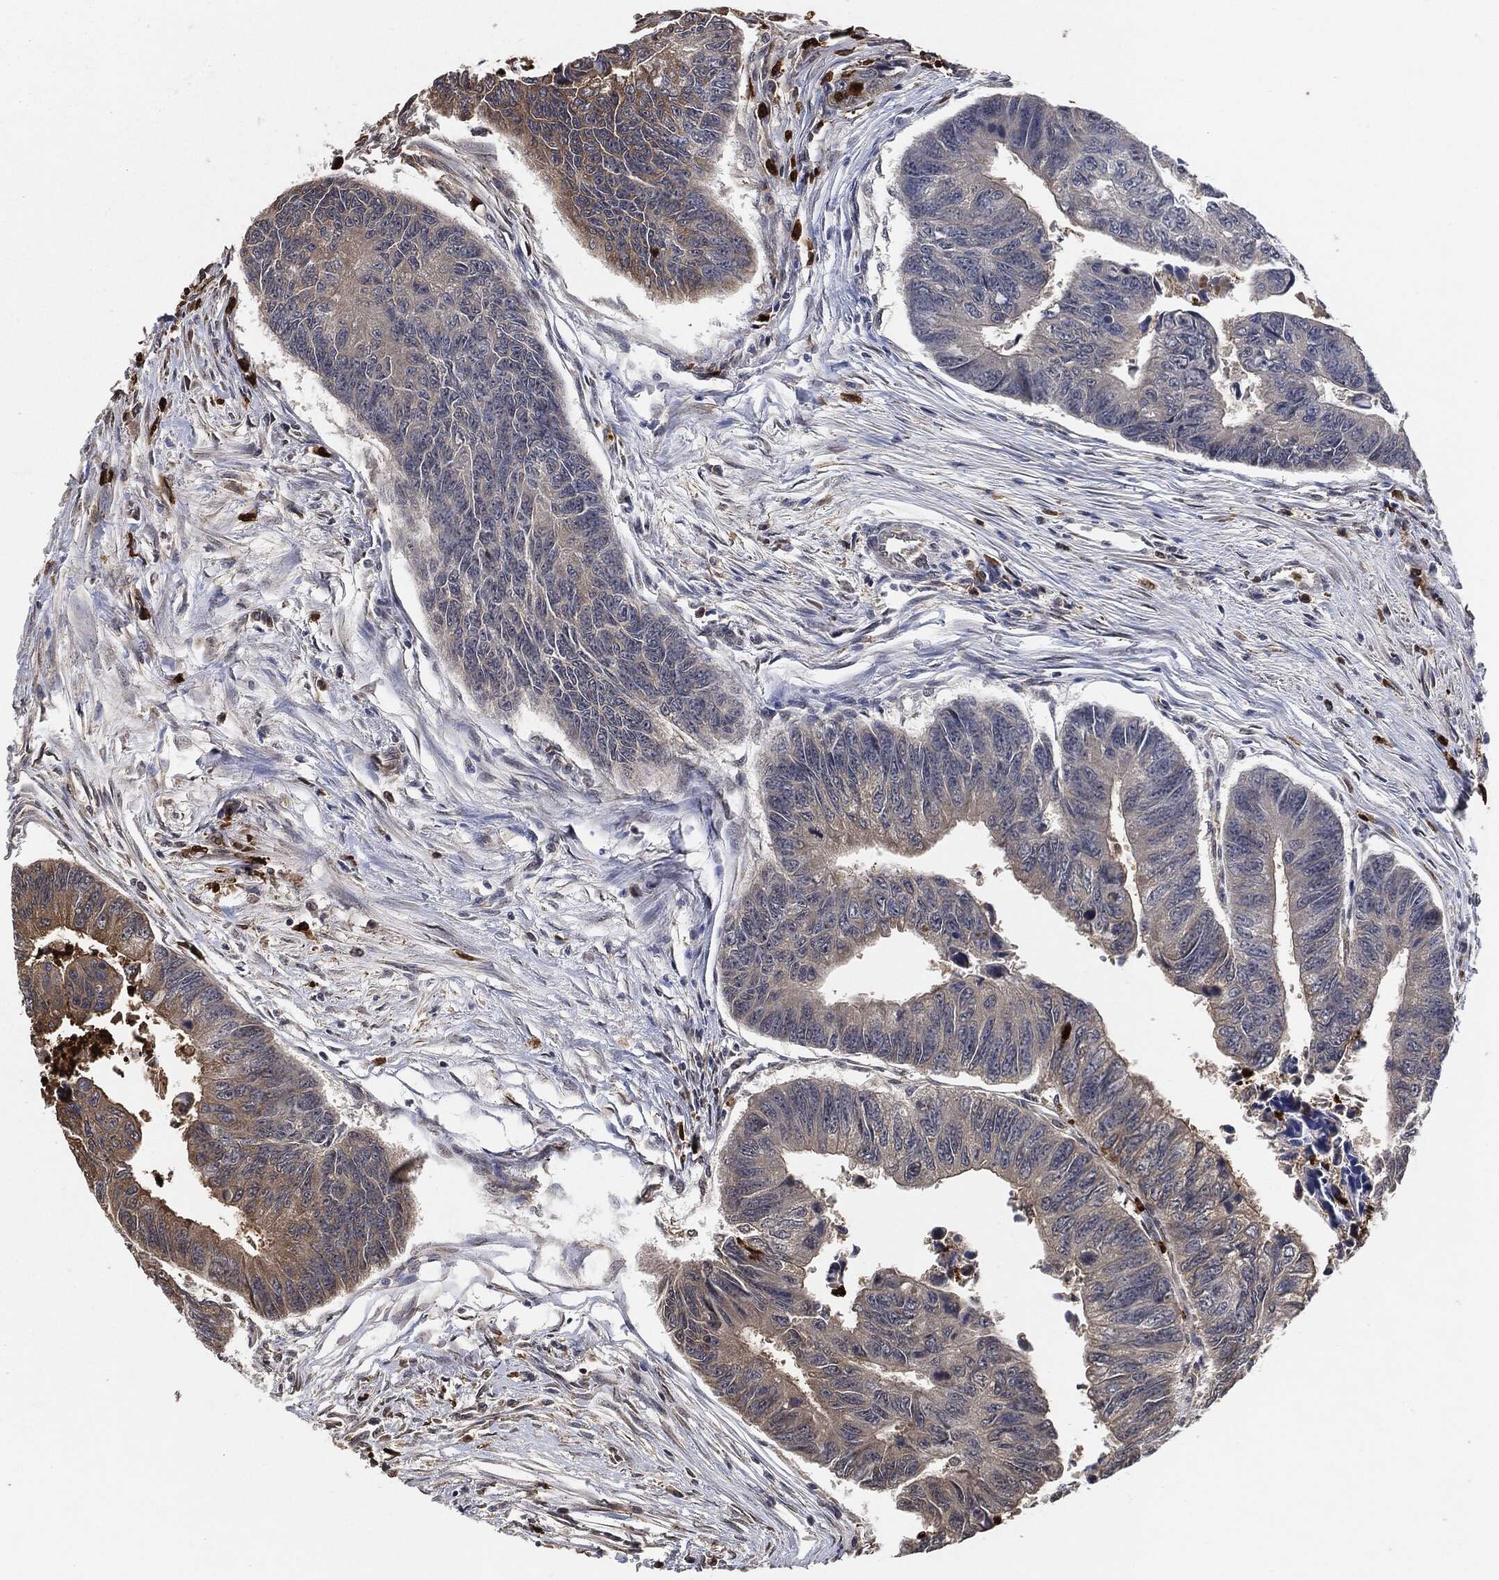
{"staining": {"intensity": "weak", "quantity": "25%-75%", "location": "cytoplasmic/membranous"}, "tissue": "colorectal cancer", "cell_type": "Tumor cells", "image_type": "cancer", "snomed": [{"axis": "morphology", "description": "Adenocarcinoma, NOS"}, {"axis": "topography", "description": "Colon"}], "caption": "High-power microscopy captured an immunohistochemistry (IHC) histopathology image of colorectal cancer, revealing weak cytoplasmic/membranous staining in approximately 25%-75% of tumor cells.", "gene": "S100A9", "patient": {"sex": "female", "age": 65}}